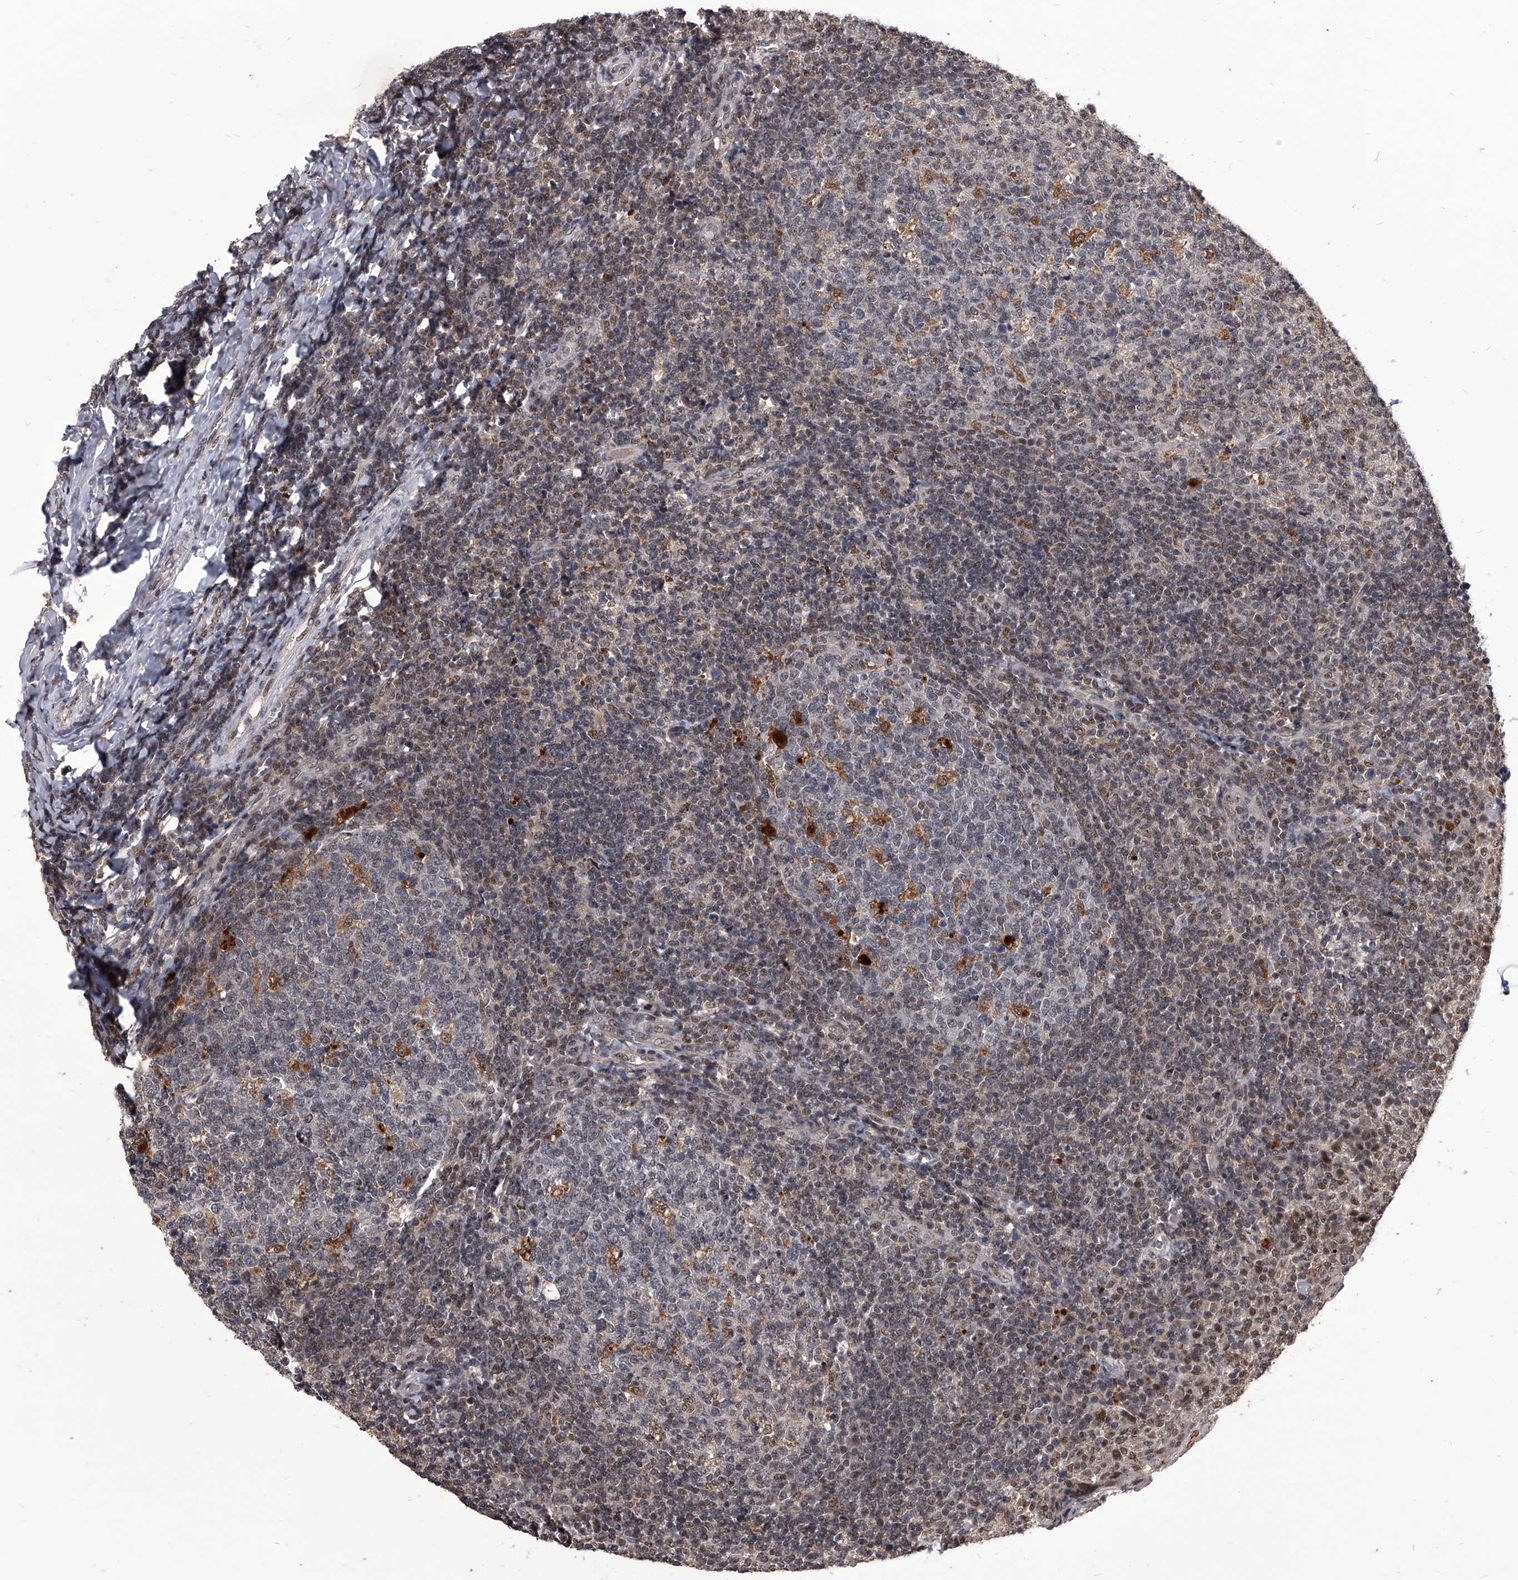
{"staining": {"intensity": "moderate", "quantity": "<25%", "location": "cytoplasmic/membranous,nuclear"}, "tissue": "tonsil", "cell_type": "Germinal center cells", "image_type": "normal", "snomed": [{"axis": "morphology", "description": "Normal tissue, NOS"}, {"axis": "topography", "description": "Tonsil"}], "caption": "Immunohistochemical staining of normal human tonsil exhibits <25% levels of moderate cytoplasmic/membranous,nuclear protein staining in approximately <25% of germinal center cells.", "gene": "CMTR1", "patient": {"sex": "female", "age": 19}}